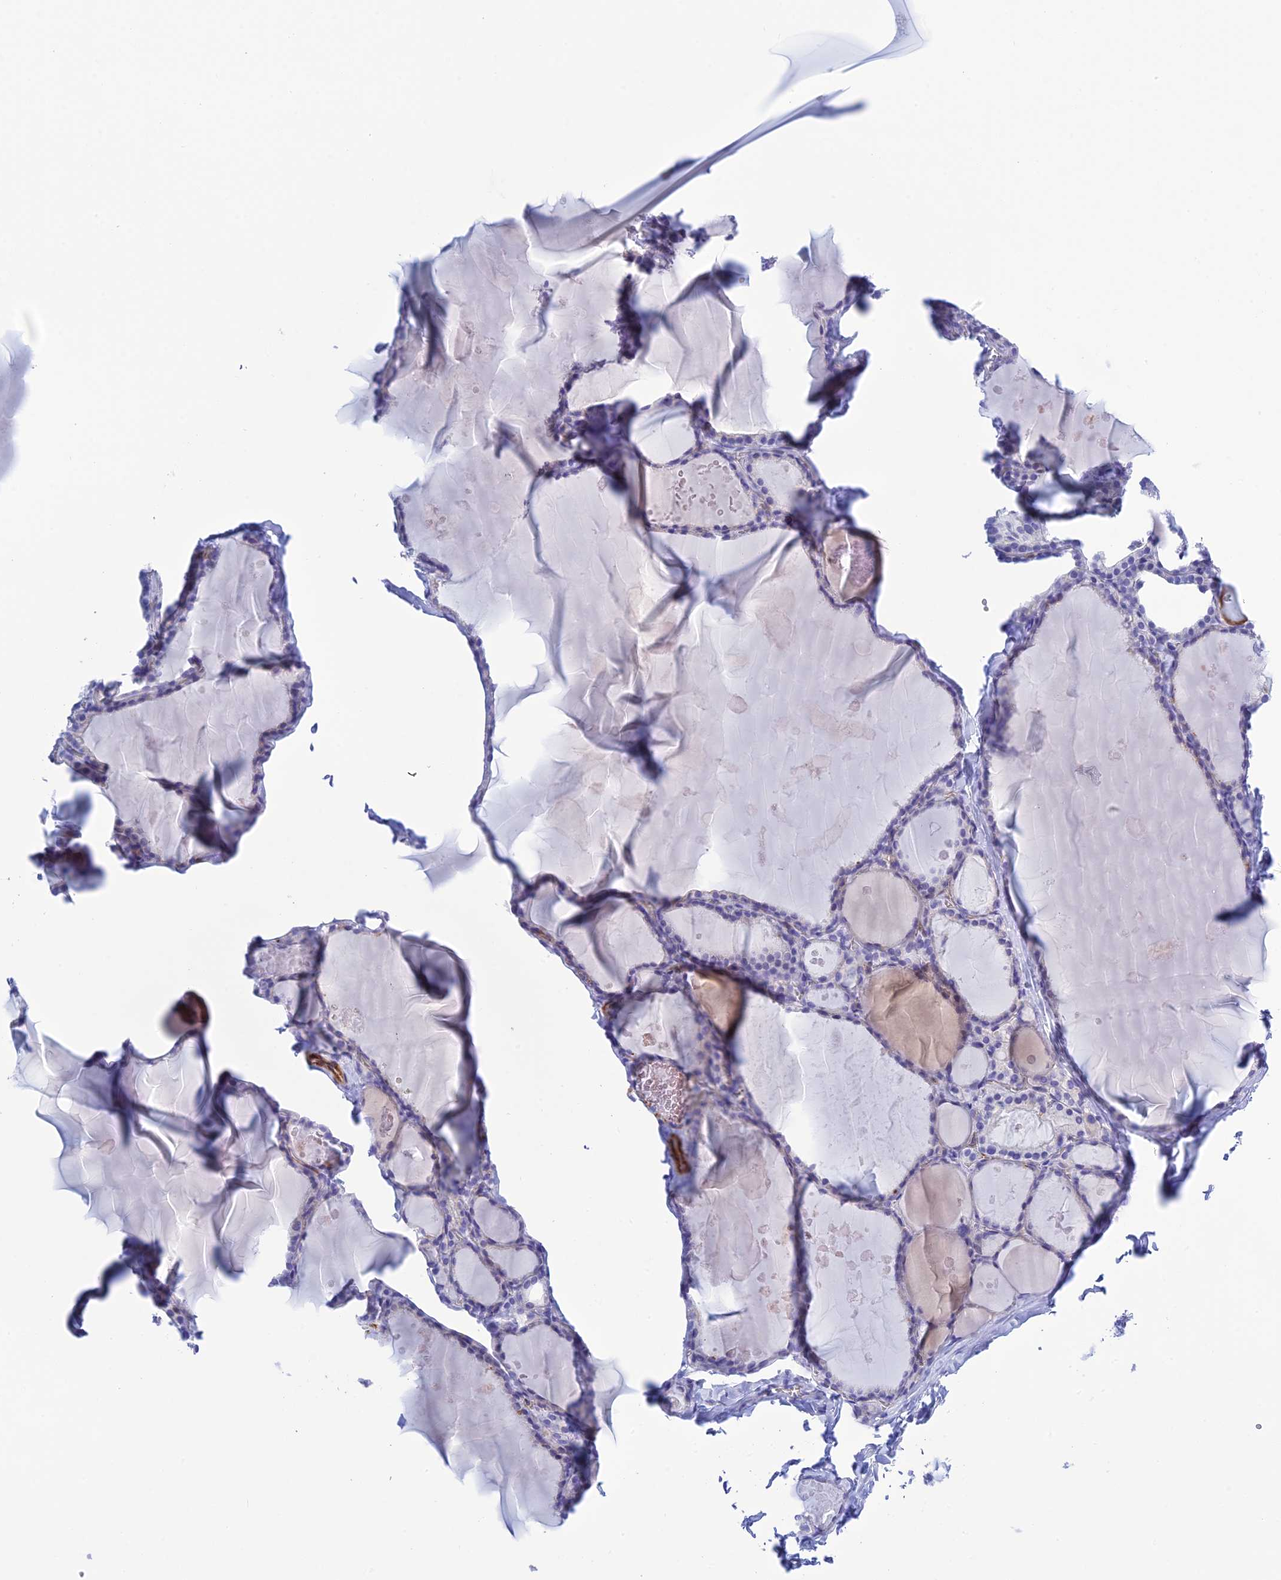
{"staining": {"intensity": "negative", "quantity": "none", "location": "none"}, "tissue": "thyroid gland", "cell_type": "Glandular cells", "image_type": "normal", "snomed": [{"axis": "morphology", "description": "Normal tissue, NOS"}, {"axis": "topography", "description": "Thyroid gland"}], "caption": "A micrograph of thyroid gland stained for a protein shows no brown staining in glandular cells. (Stains: DAB immunohistochemistry with hematoxylin counter stain, Microscopy: brightfield microscopy at high magnification).", "gene": "ZDHHC16", "patient": {"sex": "male", "age": 56}}